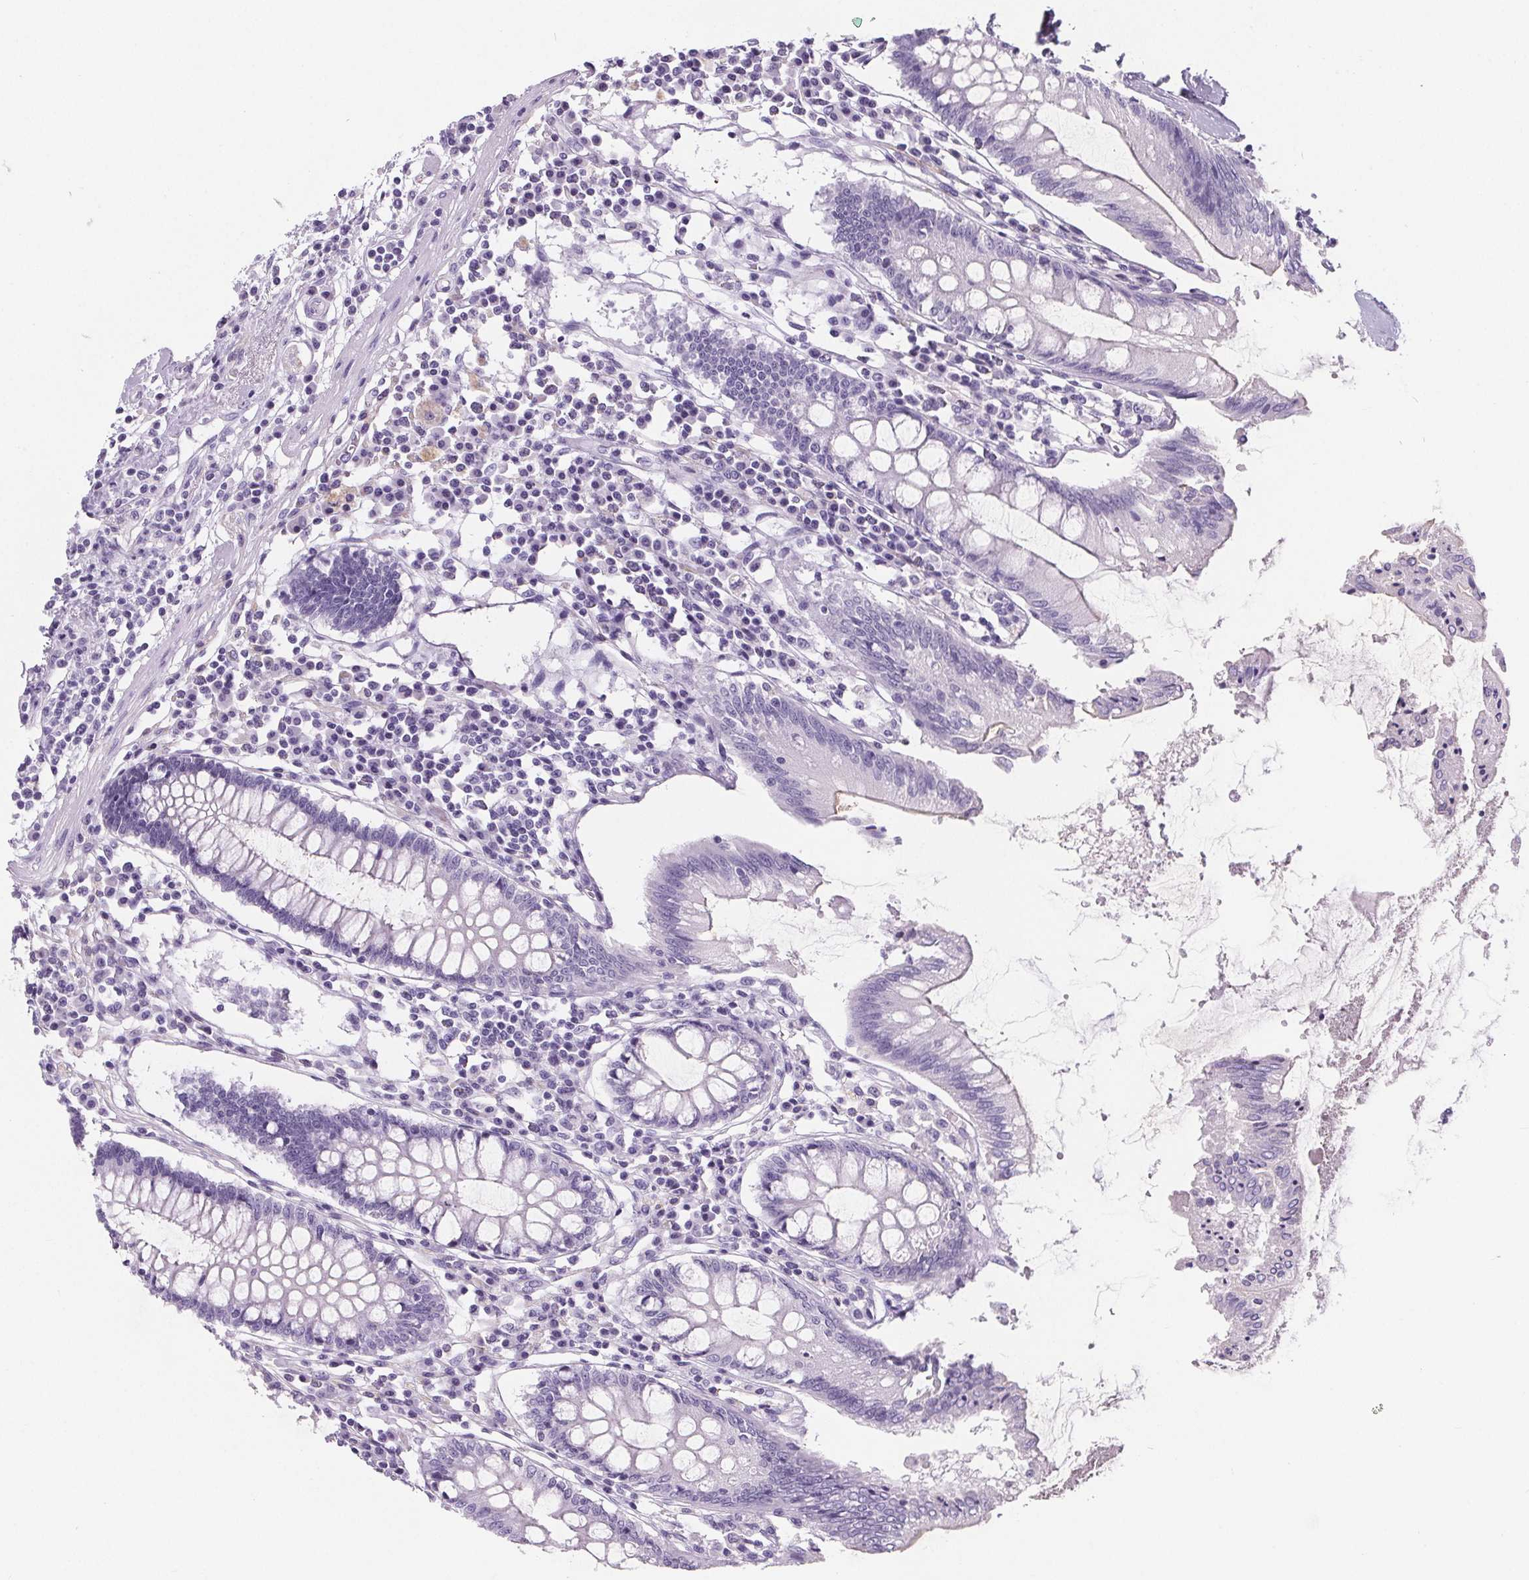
{"staining": {"intensity": "negative", "quantity": "none", "location": "none"}, "tissue": "colon", "cell_type": "Endothelial cells", "image_type": "normal", "snomed": [{"axis": "morphology", "description": "Normal tissue, NOS"}, {"axis": "morphology", "description": "Adenocarcinoma, NOS"}, {"axis": "topography", "description": "Colon"}], "caption": "High magnification brightfield microscopy of normal colon stained with DAB (3,3'-diaminobenzidine) (brown) and counterstained with hematoxylin (blue): endothelial cells show no significant positivity. Brightfield microscopy of IHC stained with DAB (brown) and hematoxylin (blue), captured at high magnification.", "gene": "ADRB1", "patient": {"sex": "male", "age": 83}}